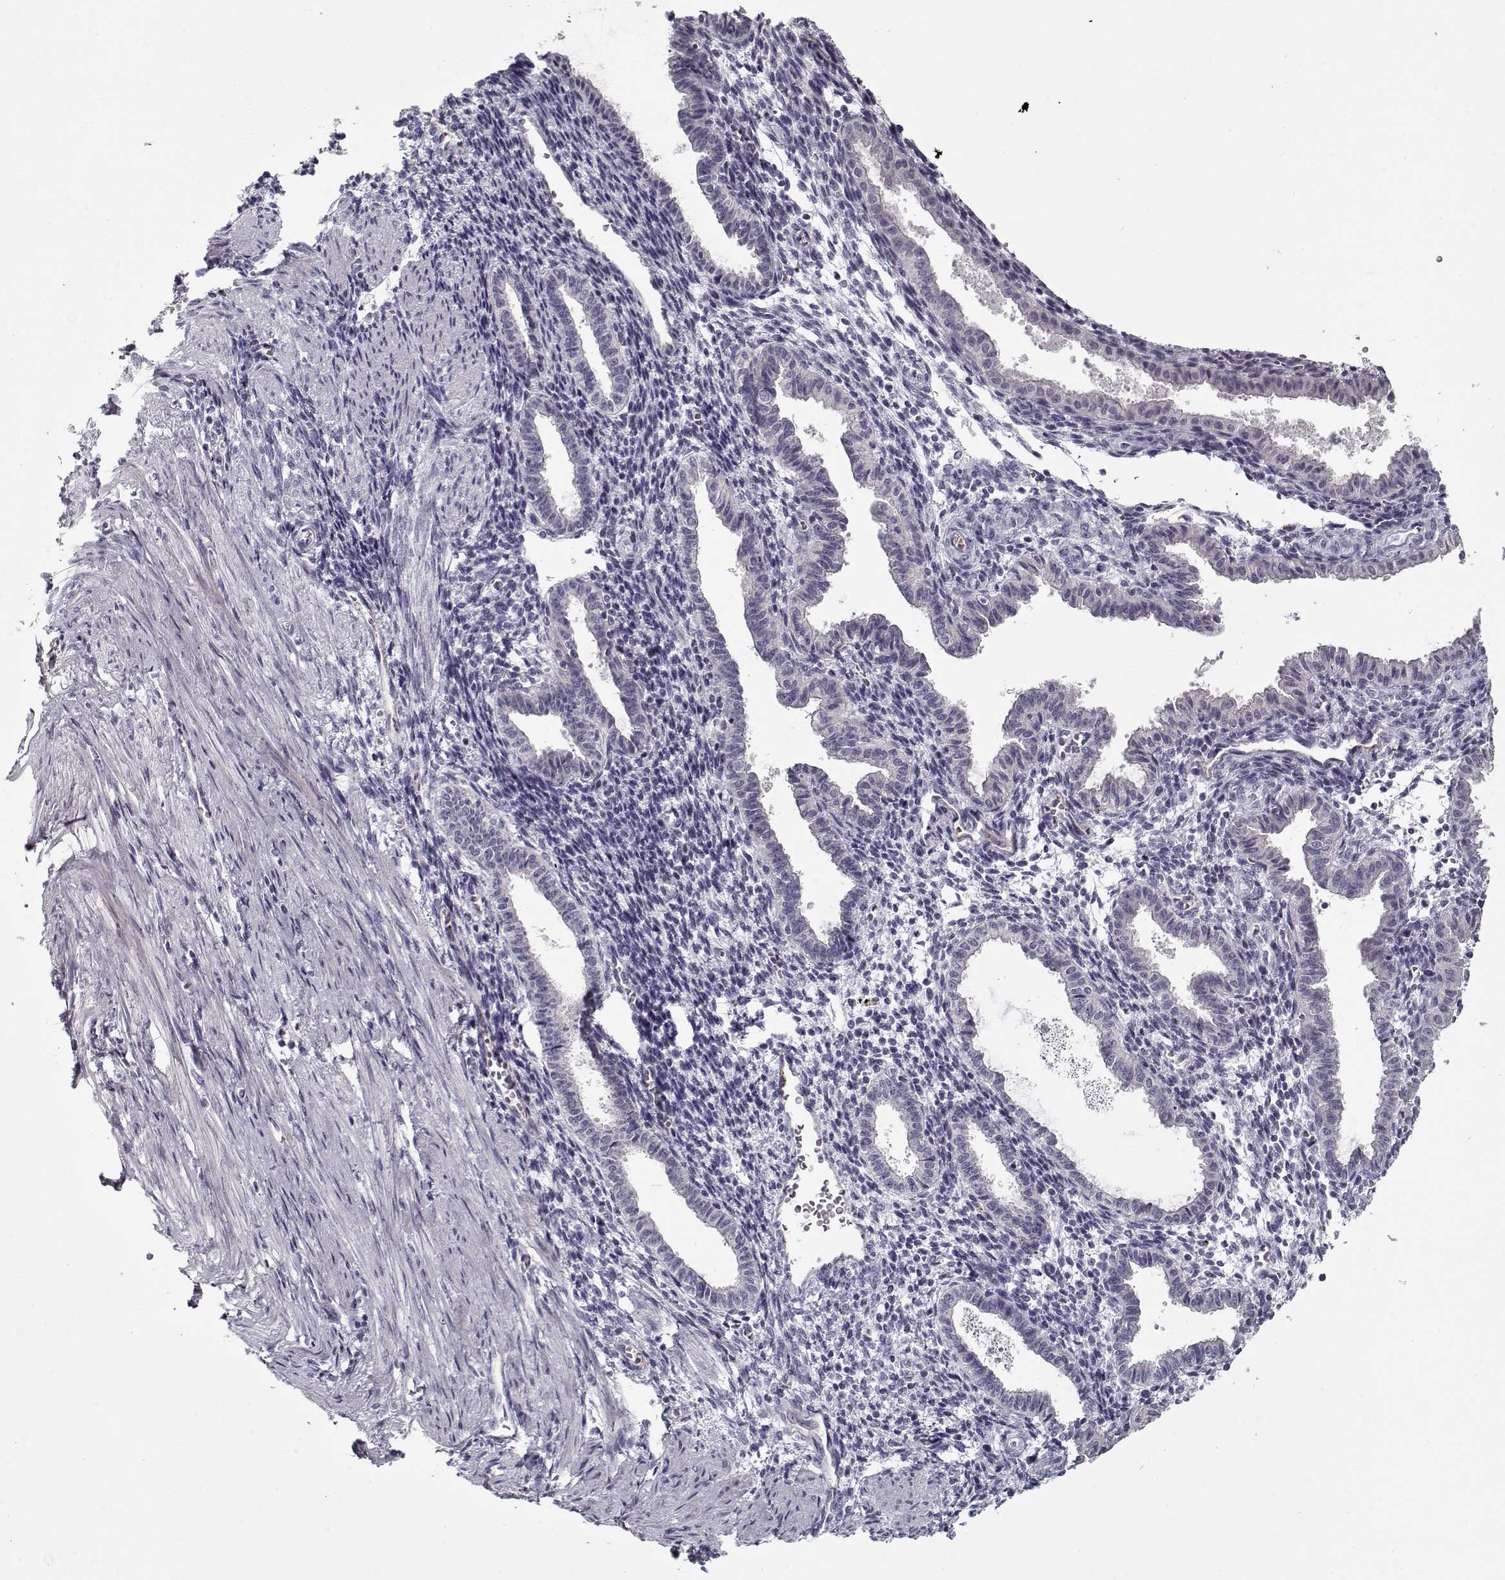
{"staining": {"intensity": "negative", "quantity": "none", "location": "none"}, "tissue": "endometrium", "cell_type": "Cells in endometrial stroma", "image_type": "normal", "snomed": [{"axis": "morphology", "description": "Normal tissue, NOS"}, {"axis": "topography", "description": "Endometrium"}], "caption": "This is a photomicrograph of immunohistochemistry (IHC) staining of benign endometrium, which shows no positivity in cells in endometrial stroma. (Brightfield microscopy of DAB (3,3'-diaminobenzidine) IHC at high magnification).", "gene": "DDX25", "patient": {"sex": "female", "age": 37}}